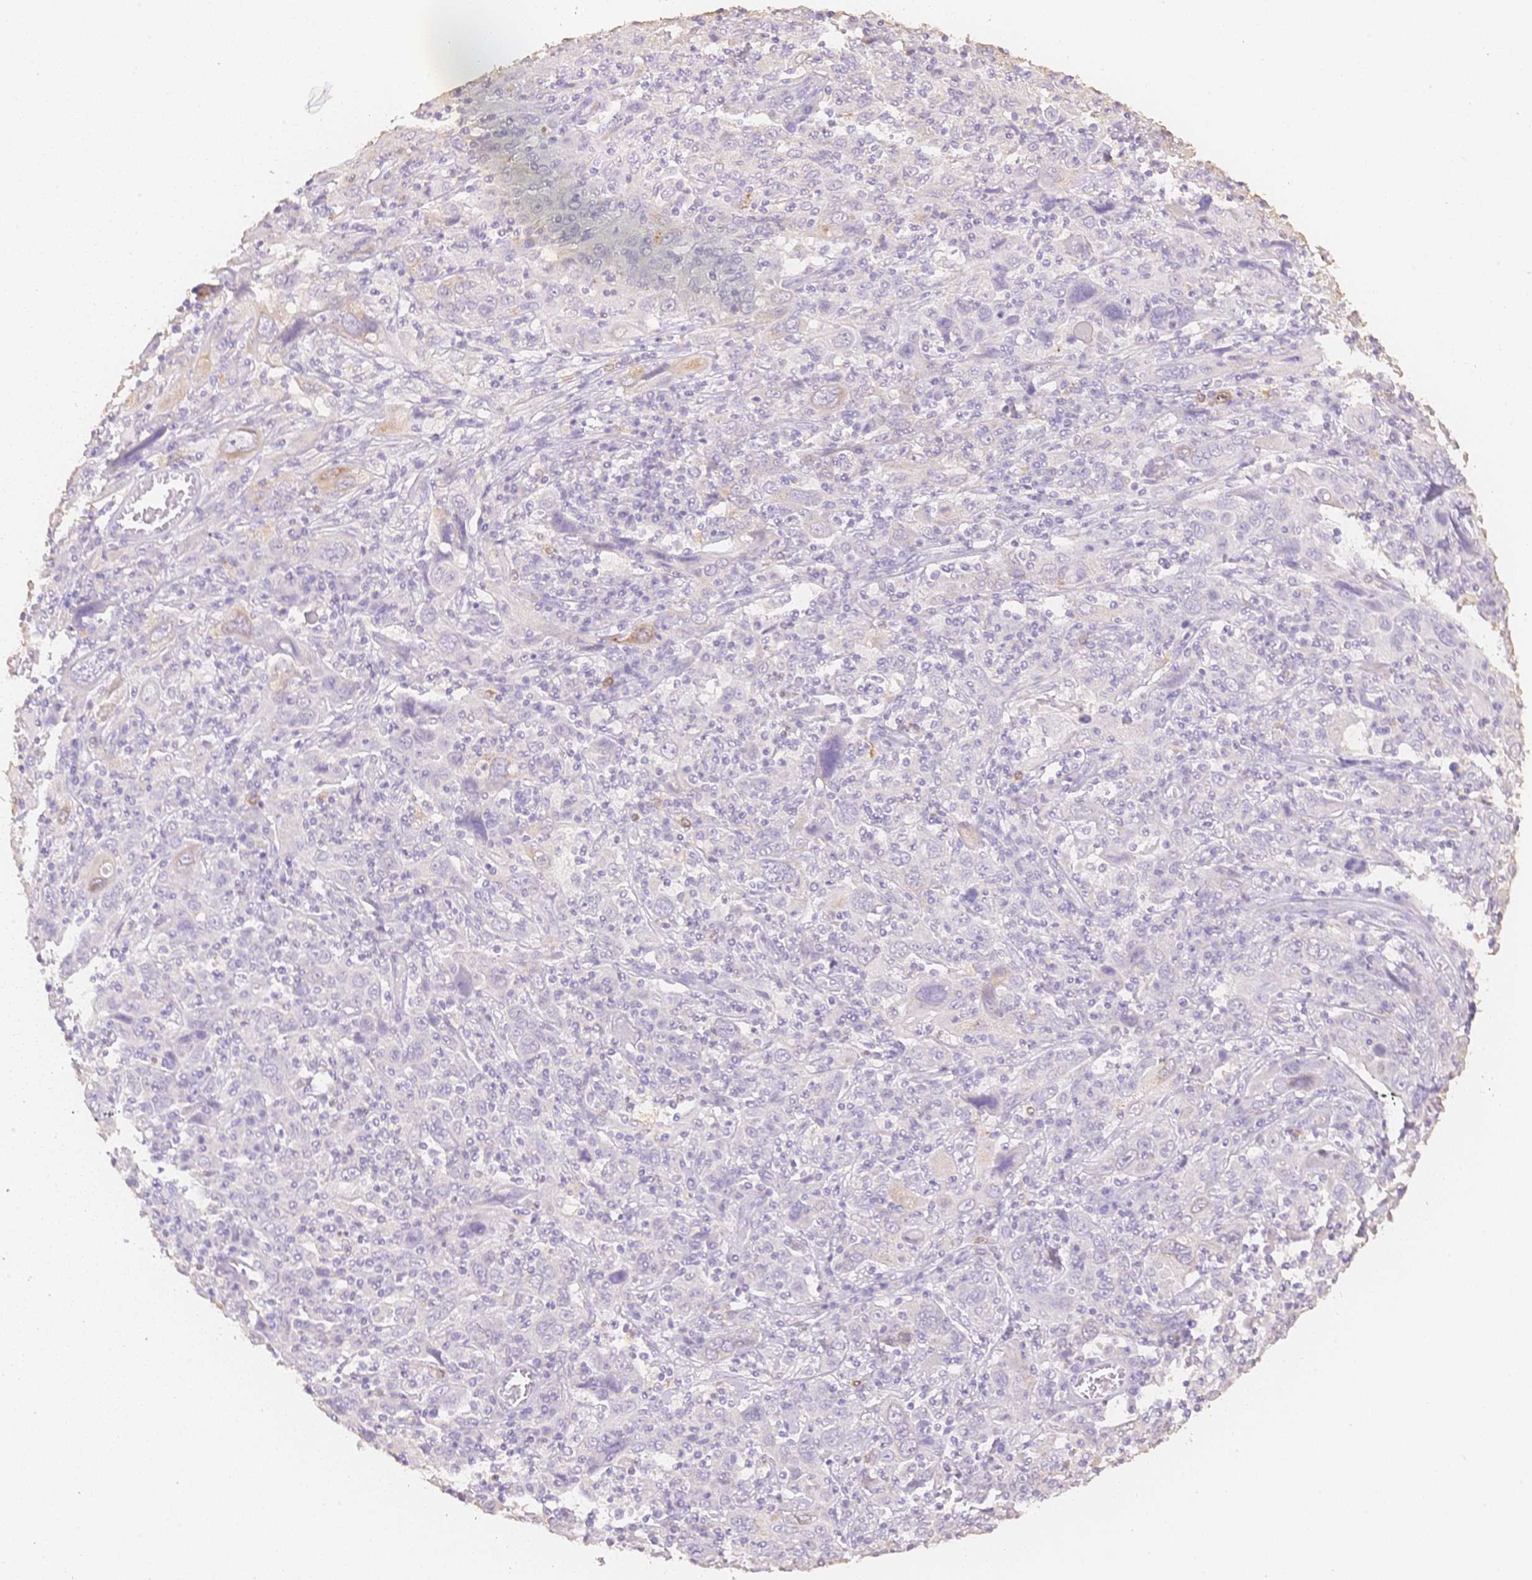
{"staining": {"intensity": "negative", "quantity": "none", "location": "none"}, "tissue": "cervical cancer", "cell_type": "Tumor cells", "image_type": "cancer", "snomed": [{"axis": "morphology", "description": "Squamous cell carcinoma, NOS"}, {"axis": "topography", "description": "Cervix"}], "caption": "Immunohistochemistry (IHC) of human cervical cancer reveals no staining in tumor cells.", "gene": "MBOAT7", "patient": {"sex": "female", "age": 46}}